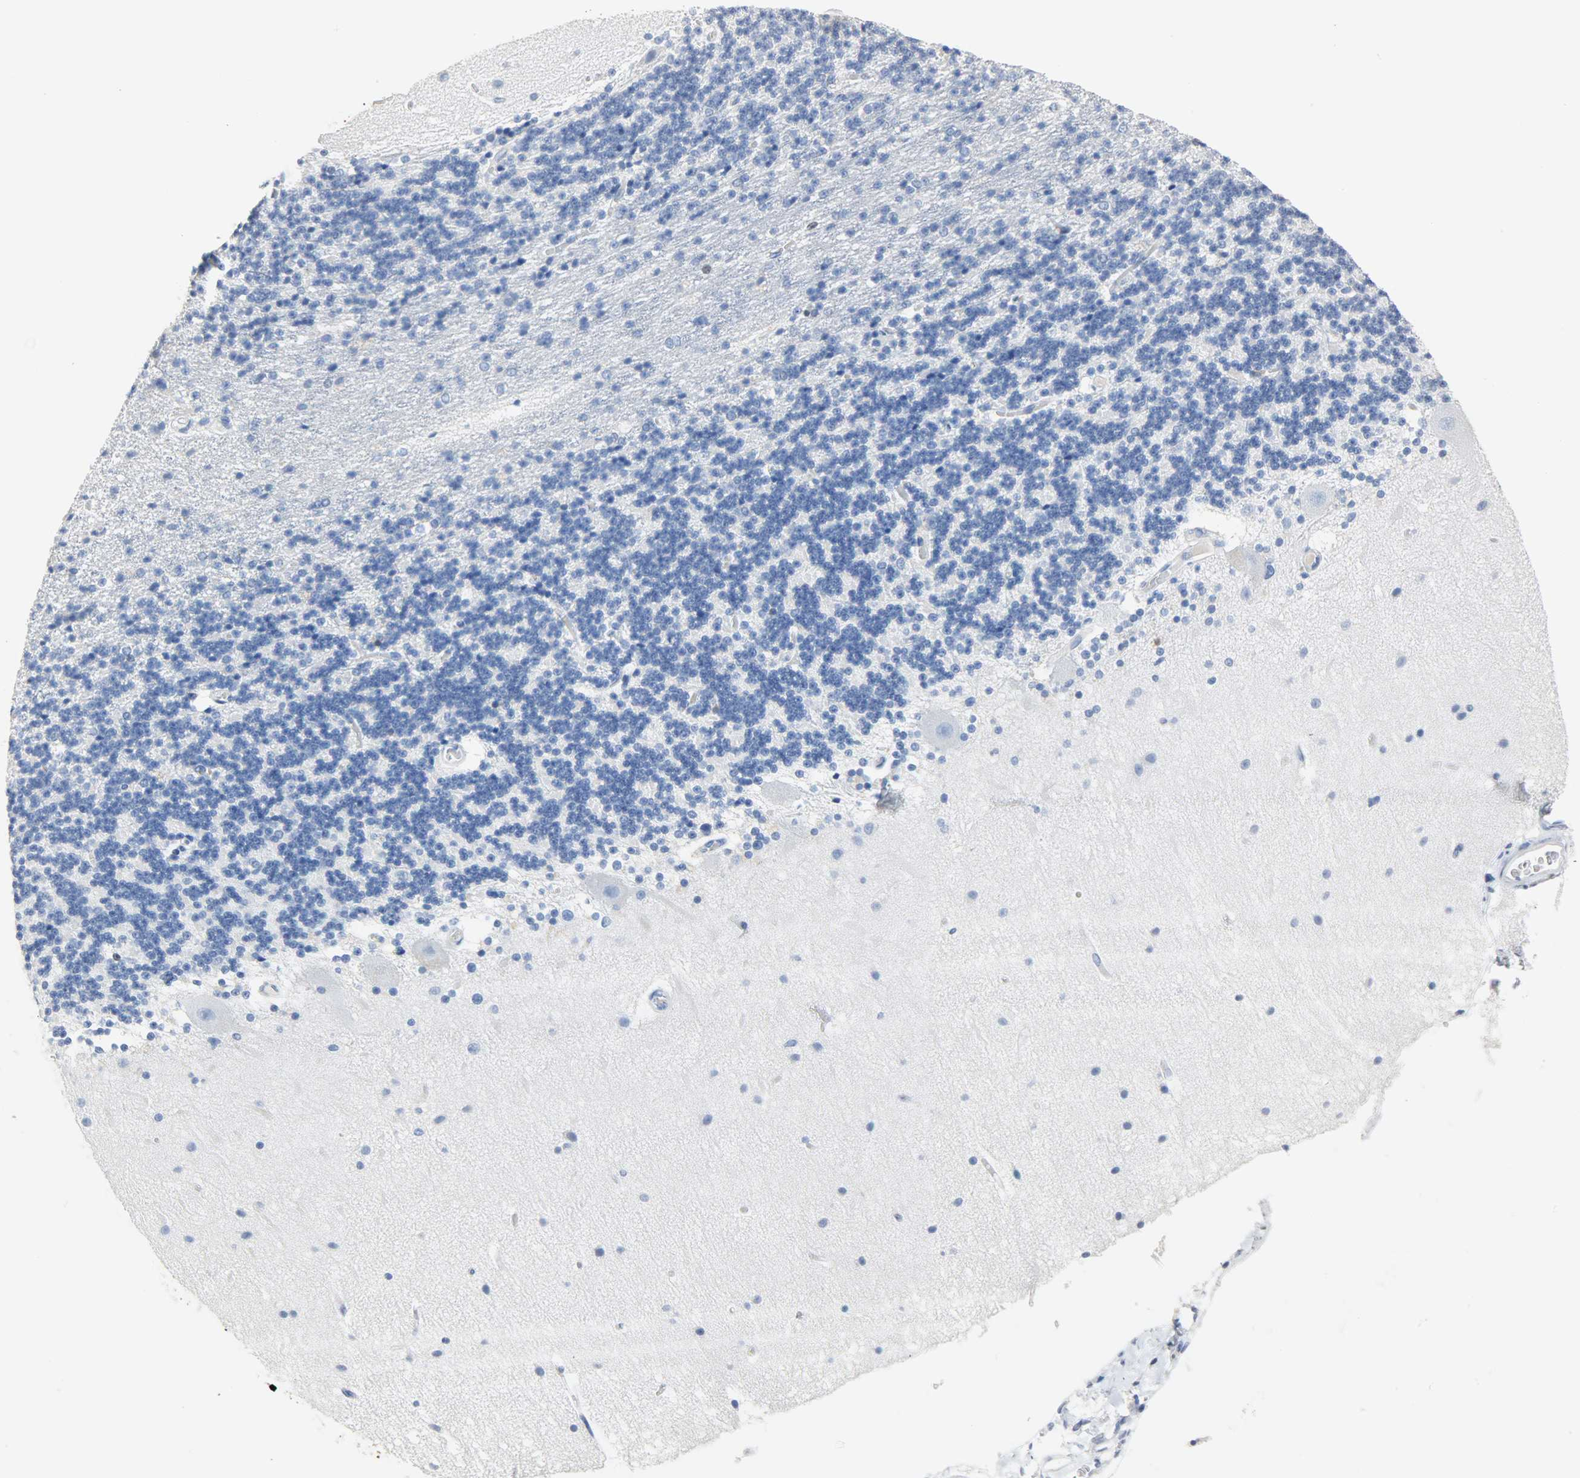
{"staining": {"intensity": "negative", "quantity": "none", "location": "none"}, "tissue": "cerebellum", "cell_type": "Cells in granular layer", "image_type": "normal", "snomed": [{"axis": "morphology", "description": "Normal tissue, NOS"}, {"axis": "topography", "description": "Cerebellum"}], "caption": "Immunohistochemistry (IHC) of unremarkable human cerebellum reveals no positivity in cells in granular layer.", "gene": "CA3", "patient": {"sex": "female", "age": 54}}